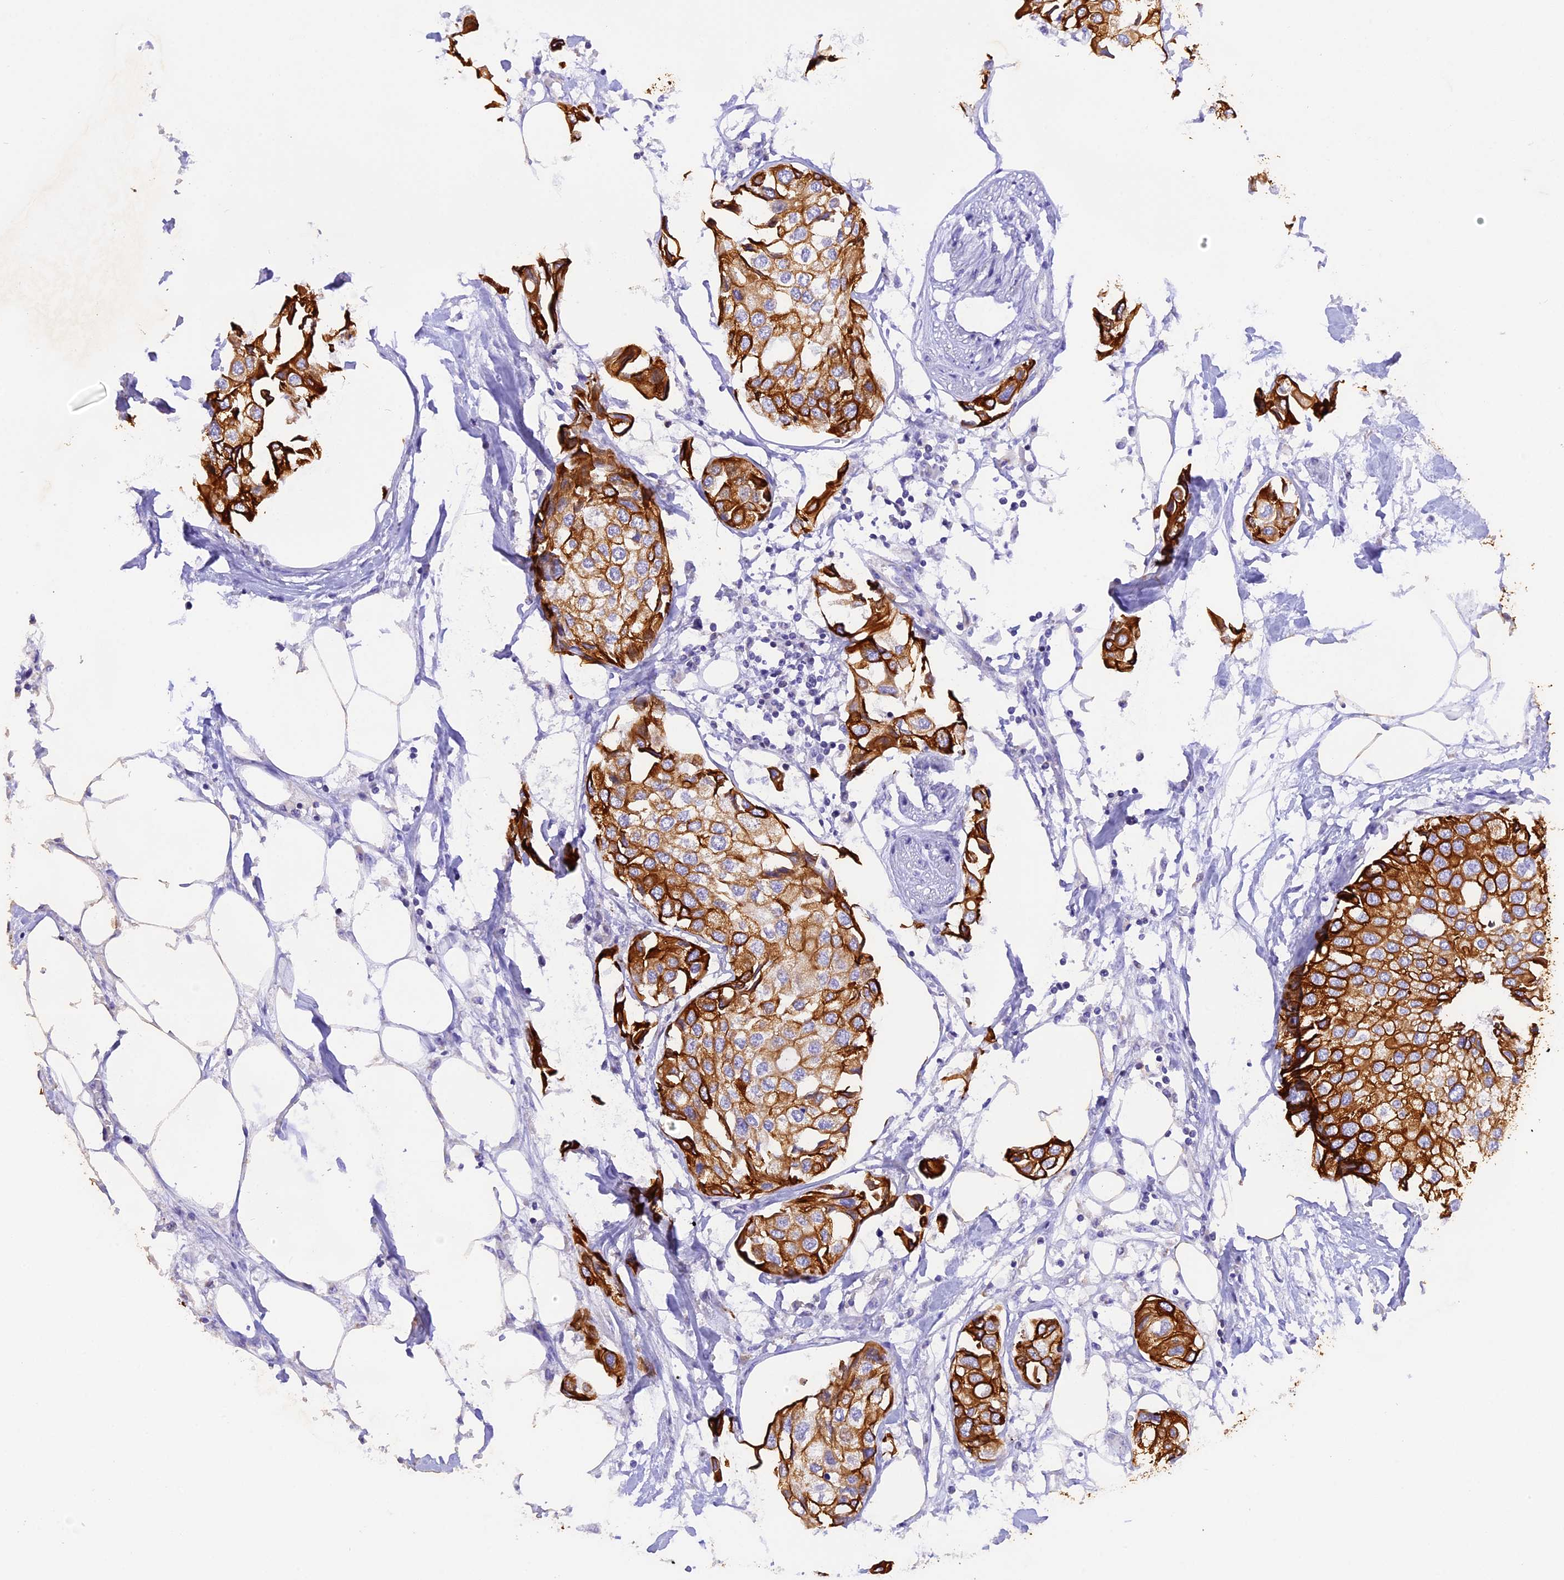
{"staining": {"intensity": "strong", "quantity": ">75%", "location": "cytoplasmic/membranous"}, "tissue": "urothelial cancer", "cell_type": "Tumor cells", "image_type": "cancer", "snomed": [{"axis": "morphology", "description": "Urothelial carcinoma, High grade"}, {"axis": "topography", "description": "Urinary bladder"}], "caption": "The image exhibits immunohistochemical staining of high-grade urothelial carcinoma. There is strong cytoplasmic/membranous staining is appreciated in approximately >75% of tumor cells.", "gene": "PKIA", "patient": {"sex": "male", "age": 64}}